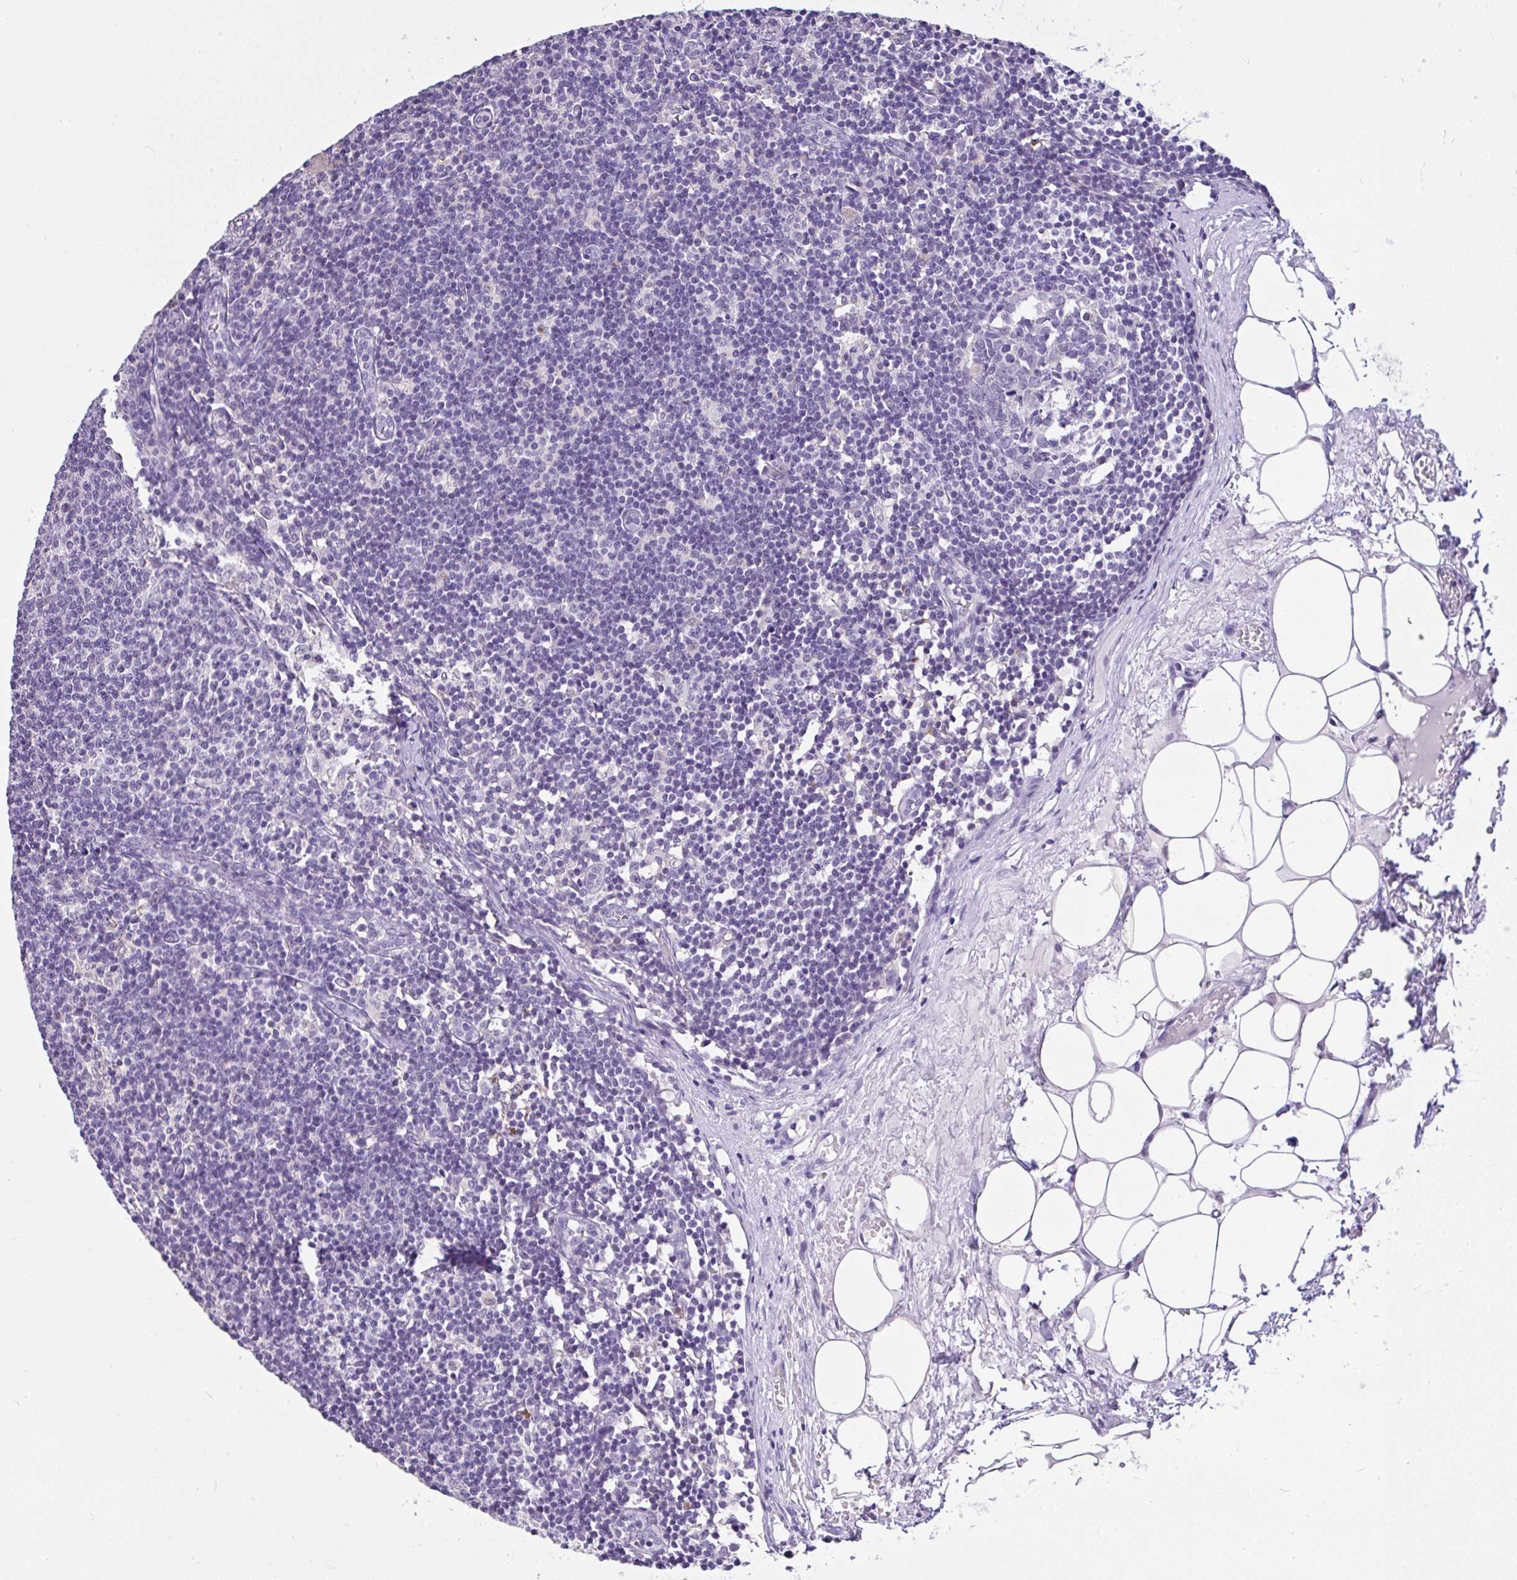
{"staining": {"intensity": "negative", "quantity": "none", "location": "none"}, "tissue": "lymph node", "cell_type": "Germinal center cells", "image_type": "normal", "snomed": [{"axis": "morphology", "description": "Normal tissue, NOS"}, {"axis": "topography", "description": "Lymph node"}], "caption": "The micrograph displays no significant positivity in germinal center cells of lymph node. (Stains: DAB immunohistochemistry (IHC) with hematoxylin counter stain, Microscopy: brightfield microscopy at high magnification).", "gene": "CTU1", "patient": {"sex": "male", "age": 49}}